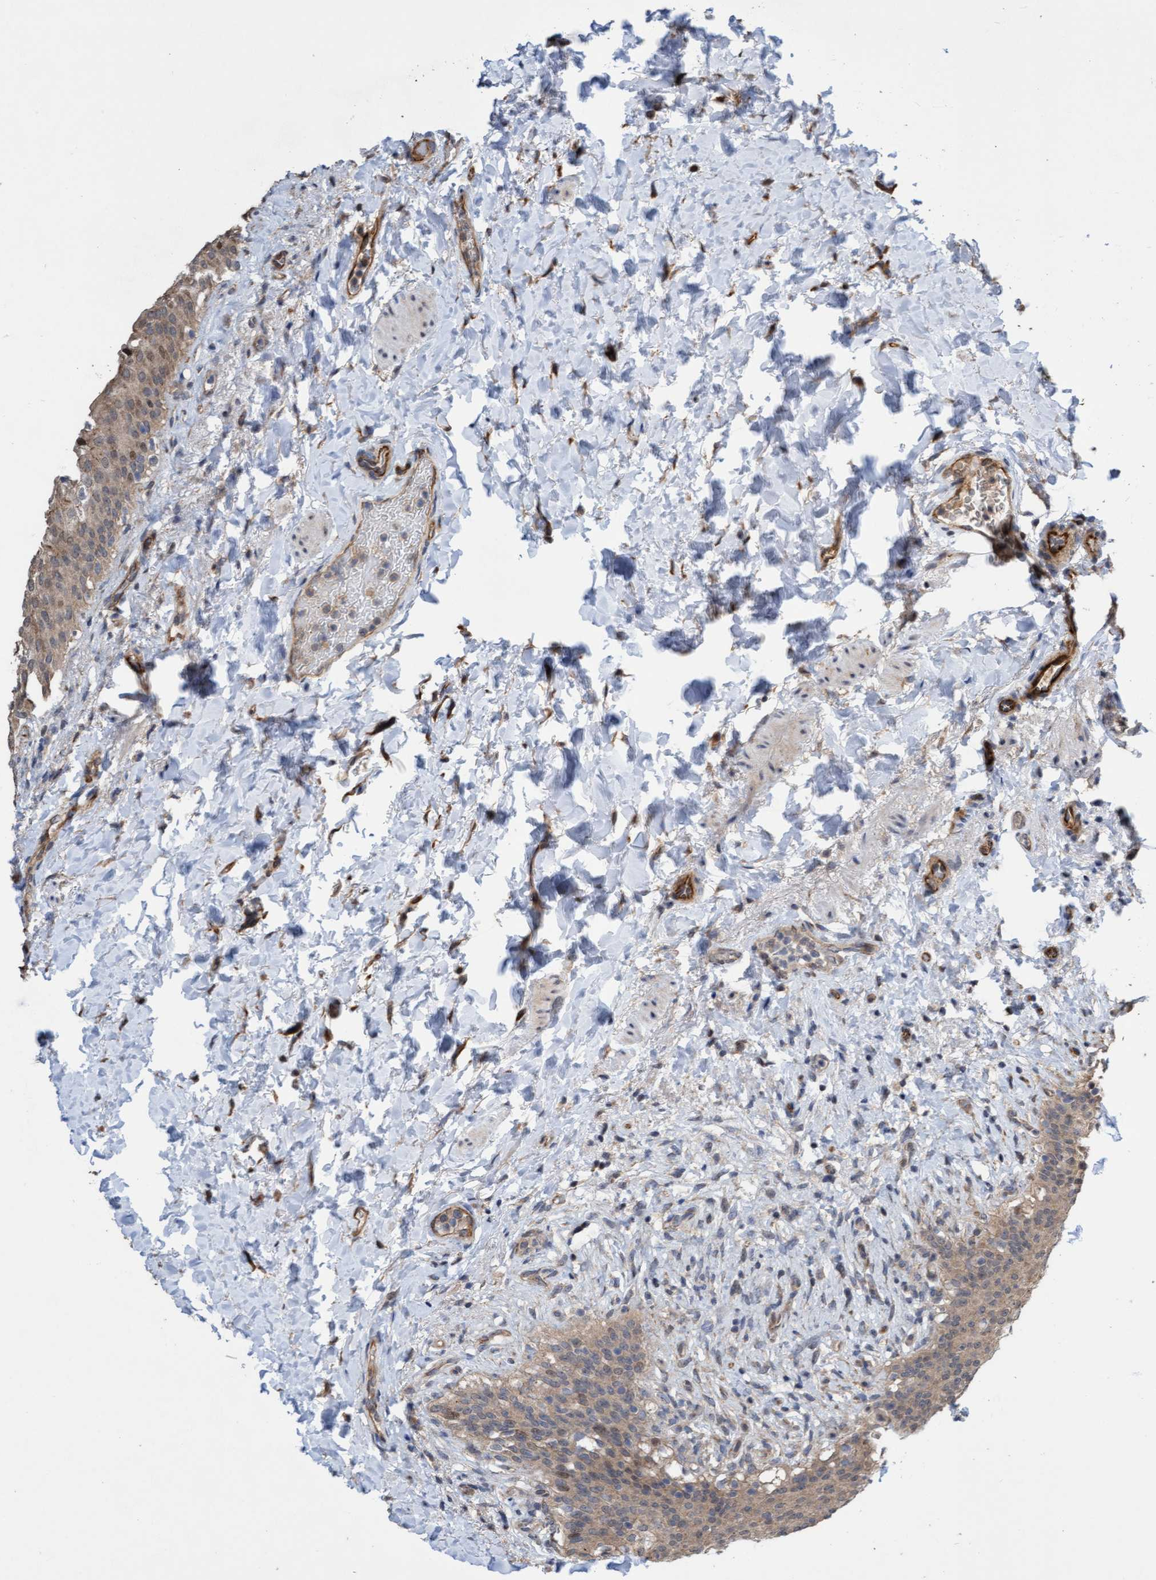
{"staining": {"intensity": "moderate", "quantity": ">75%", "location": "cytoplasmic/membranous,nuclear"}, "tissue": "urinary bladder", "cell_type": "Urothelial cells", "image_type": "normal", "snomed": [{"axis": "morphology", "description": "Normal tissue, NOS"}, {"axis": "topography", "description": "Urinary bladder"}], "caption": "IHC (DAB) staining of benign human urinary bladder shows moderate cytoplasmic/membranous,nuclear protein positivity in approximately >75% of urothelial cells. IHC stains the protein in brown and the nuclei are stained blue.", "gene": "ITFG1", "patient": {"sex": "female", "age": 60}}